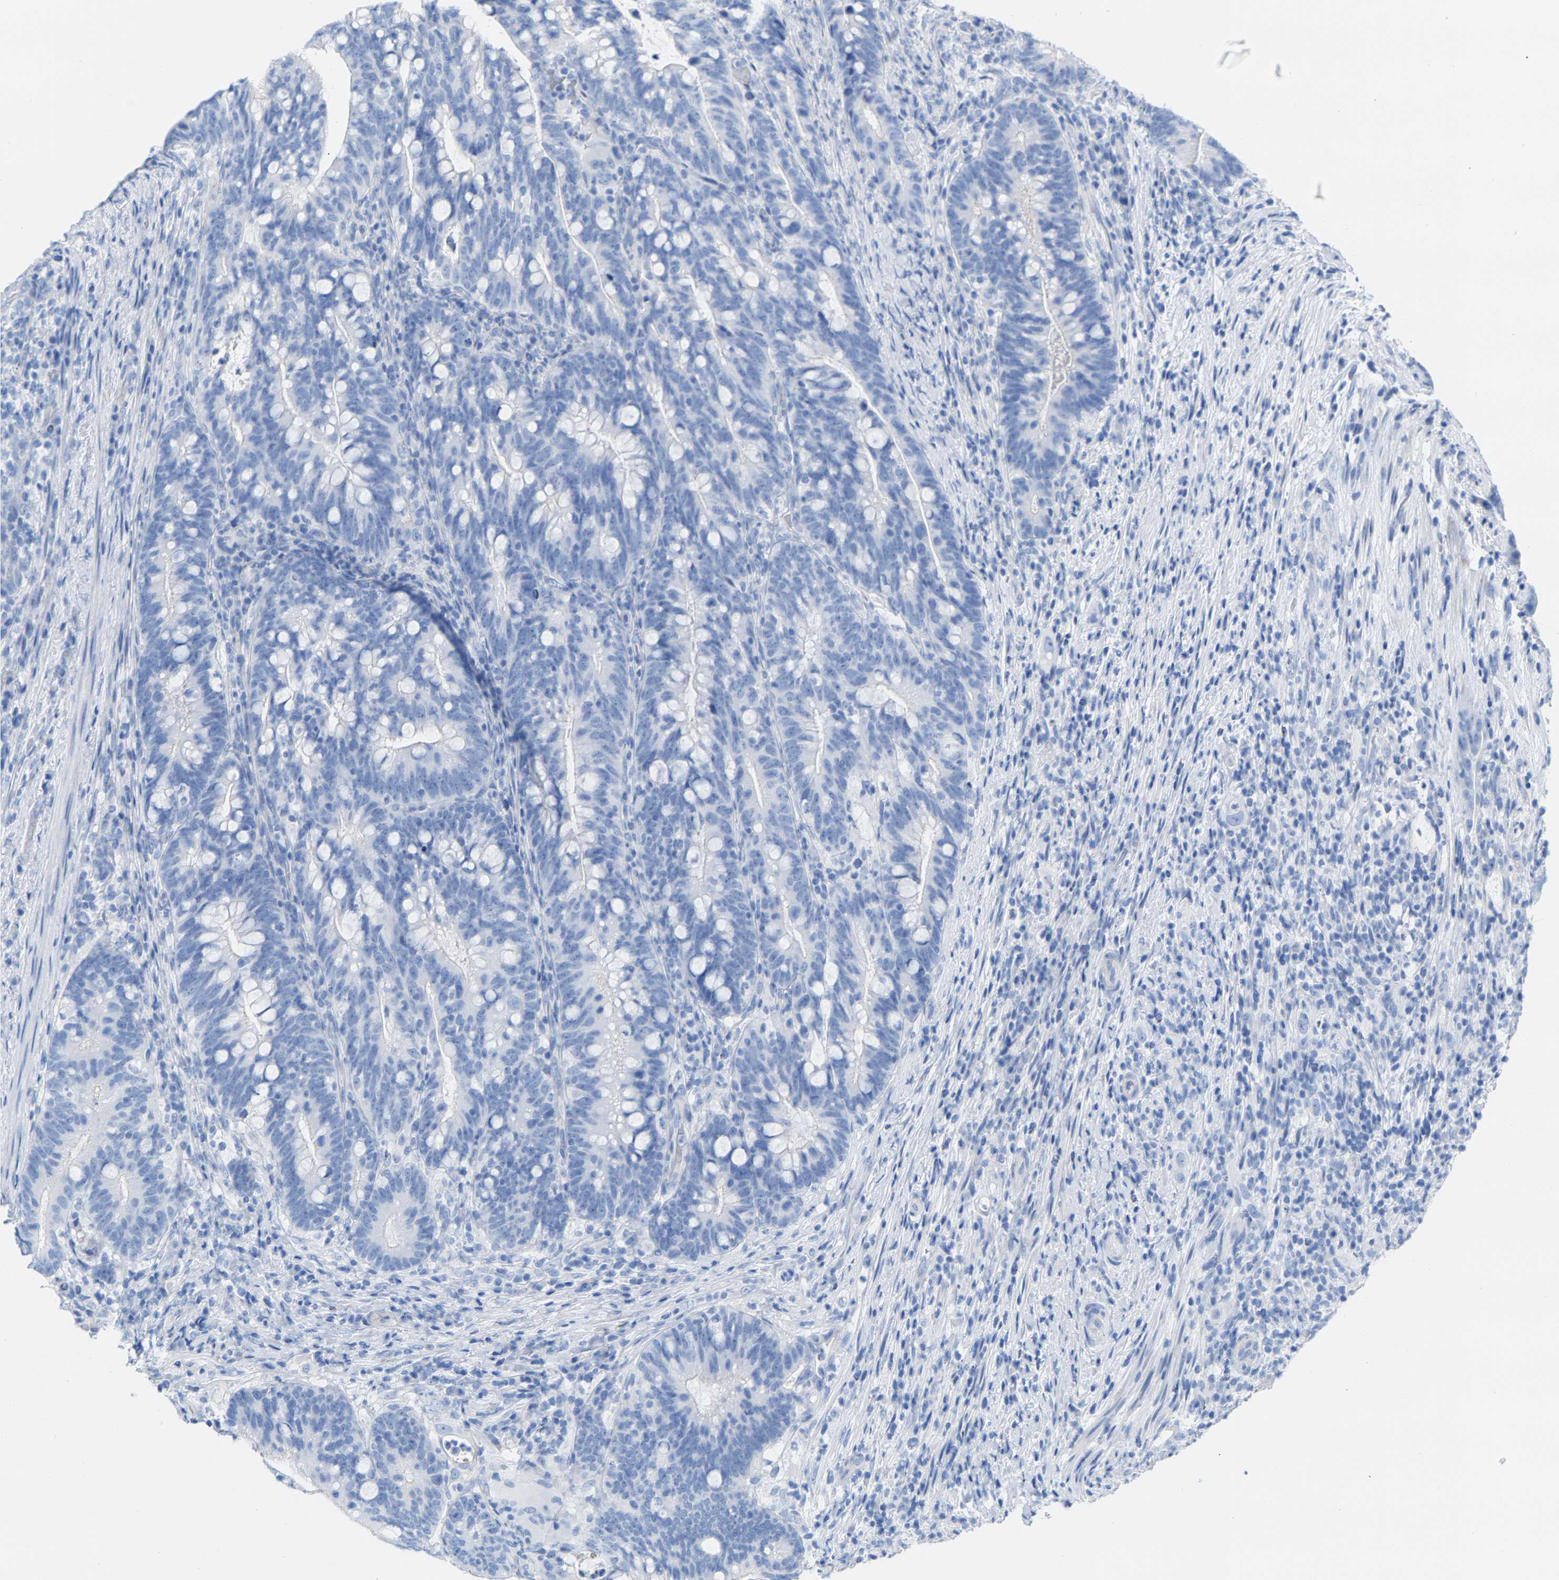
{"staining": {"intensity": "negative", "quantity": "none", "location": "none"}, "tissue": "colorectal cancer", "cell_type": "Tumor cells", "image_type": "cancer", "snomed": [{"axis": "morphology", "description": "Adenocarcinoma, NOS"}, {"axis": "topography", "description": "Colon"}], "caption": "There is no significant expression in tumor cells of colorectal cancer.", "gene": "CPA1", "patient": {"sex": "female", "age": 66}}